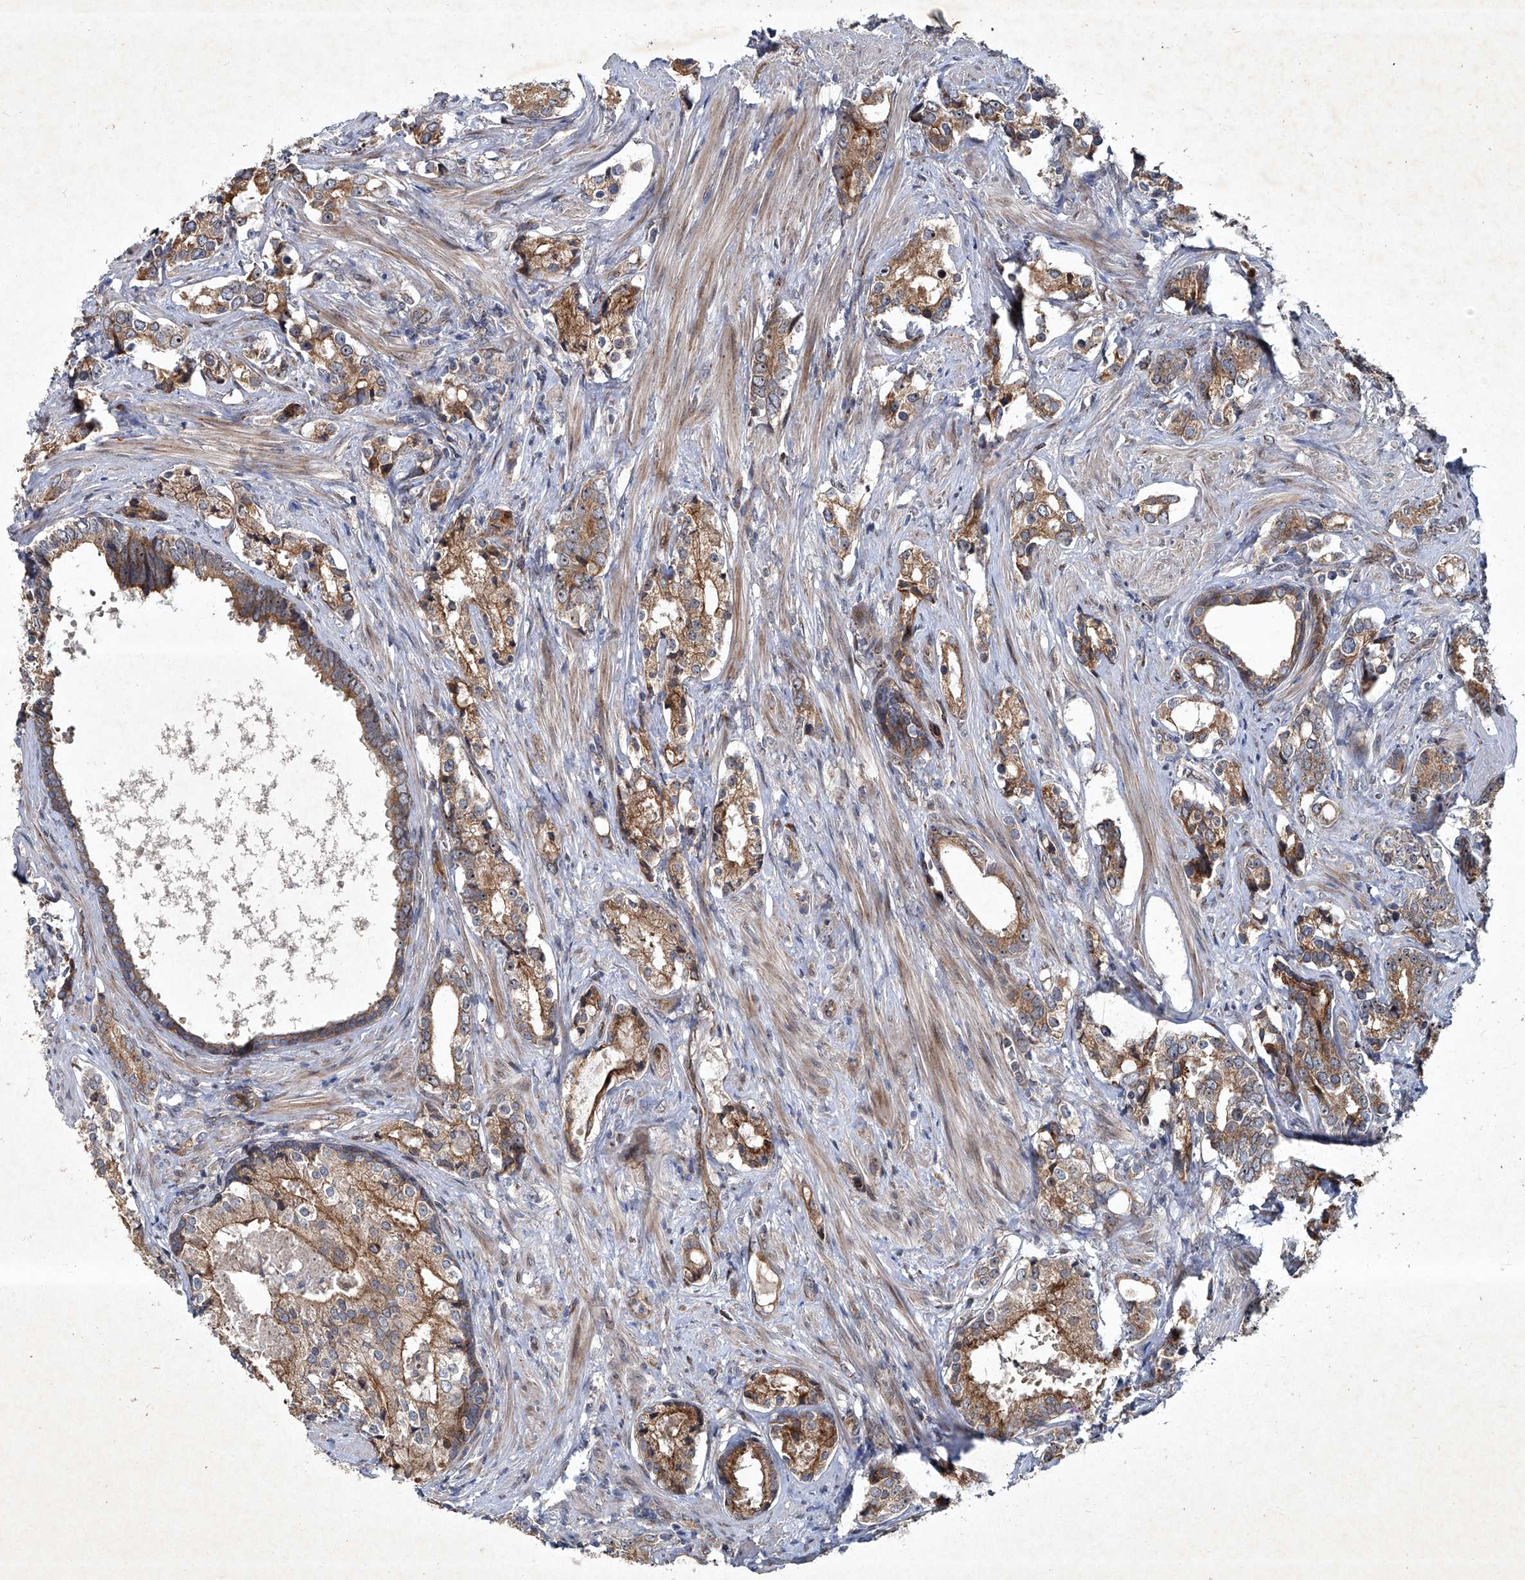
{"staining": {"intensity": "moderate", "quantity": ">75%", "location": "cytoplasmic/membranous,nuclear"}, "tissue": "prostate cancer", "cell_type": "Tumor cells", "image_type": "cancer", "snomed": [{"axis": "morphology", "description": "Adenocarcinoma, High grade"}, {"axis": "topography", "description": "Prostate"}], "caption": "Protein expression analysis of adenocarcinoma (high-grade) (prostate) reveals moderate cytoplasmic/membranous and nuclear staining in approximately >75% of tumor cells.", "gene": "GPR132", "patient": {"sex": "male", "age": 58}}